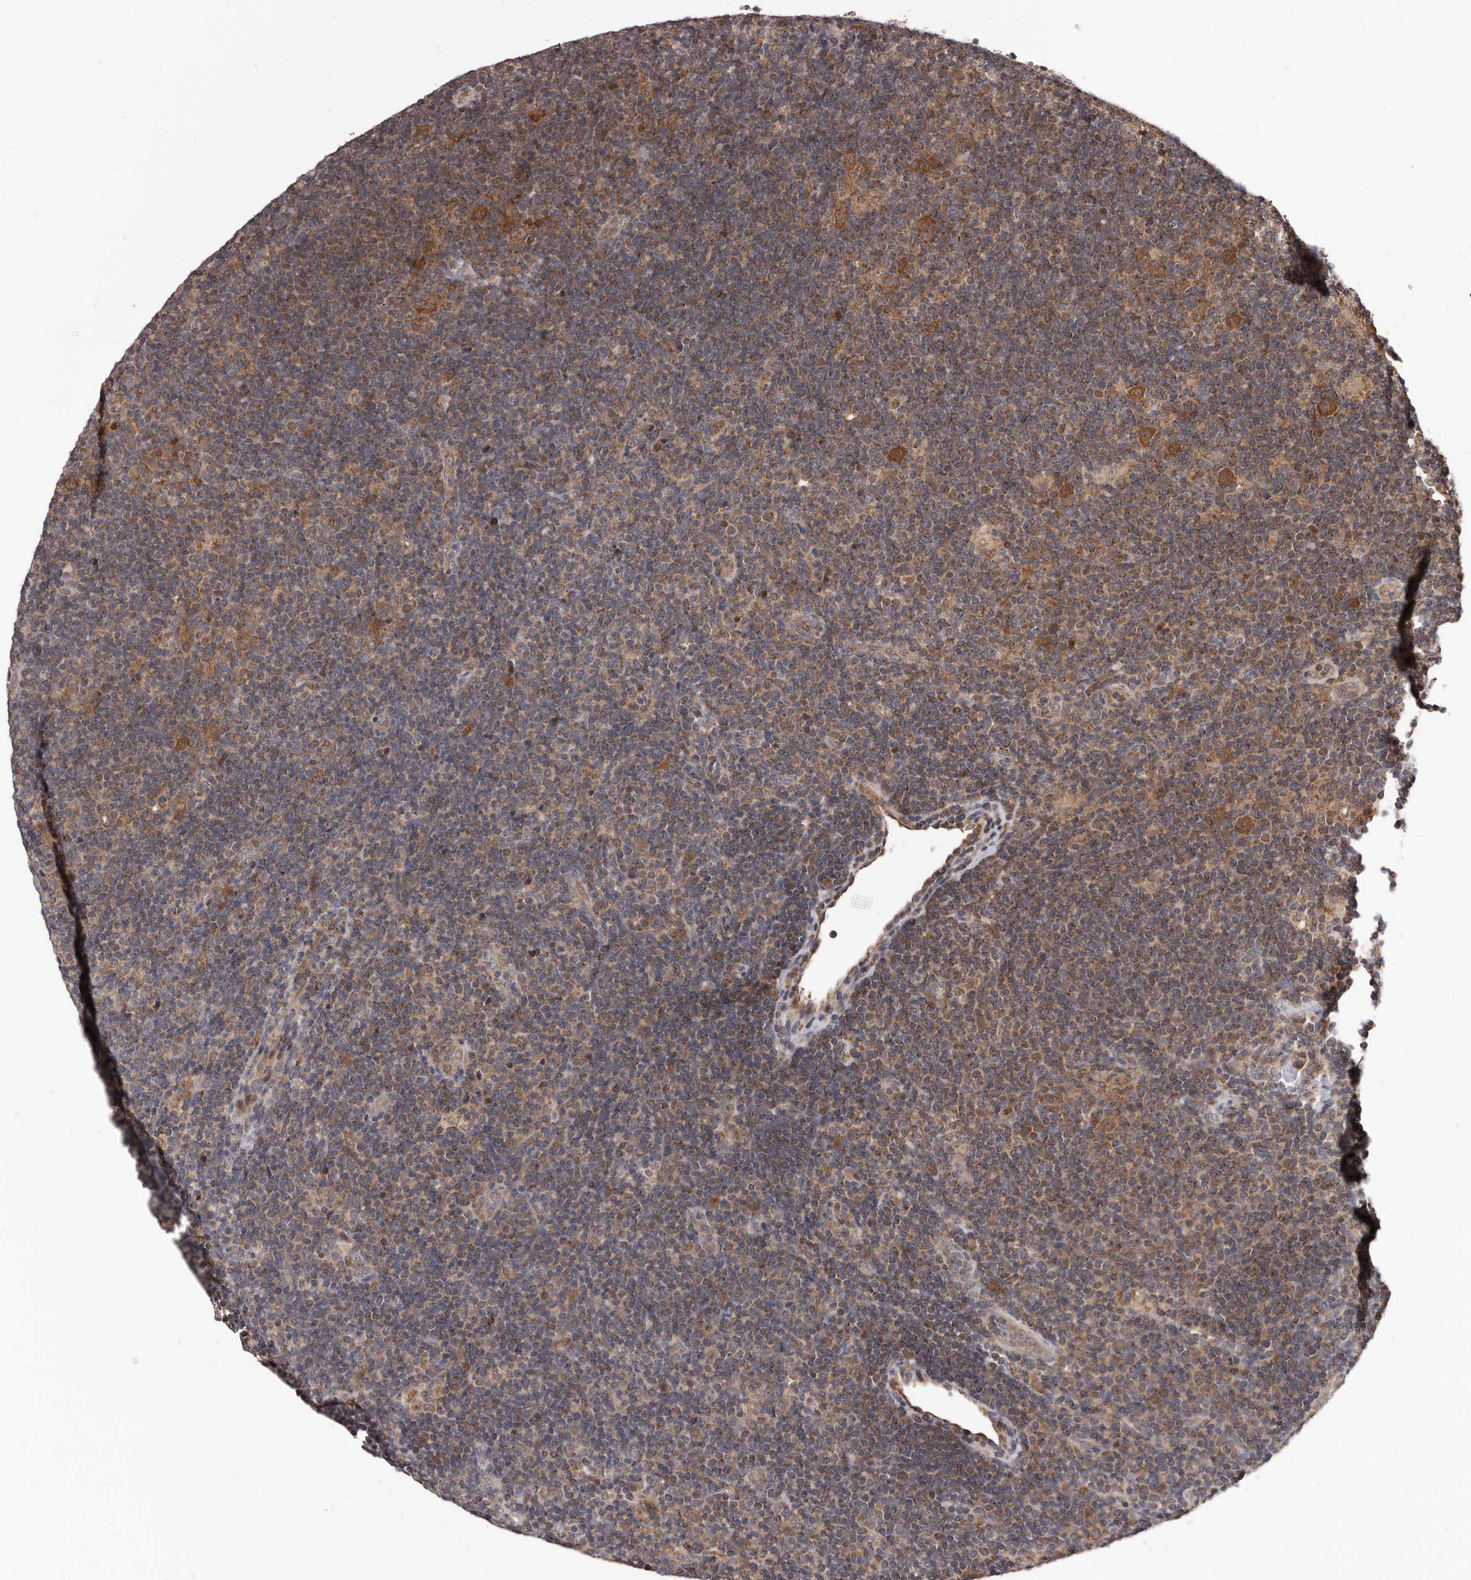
{"staining": {"intensity": "moderate", "quantity": ">75%", "location": "cytoplasmic/membranous"}, "tissue": "lymphoma", "cell_type": "Tumor cells", "image_type": "cancer", "snomed": [{"axis": "morphology", "description": "Hodgkin's disease, NOS"}, {"axis": "topography", "description": "Lymph node"}], "caption": "Tumor cells demonstrate moderate cytoplasmic/membranous positivity in about >75% of cells in Hodgkin's disease.", "gene": "MAP3K14", "patient": {"sex": "female", "age": 57}}